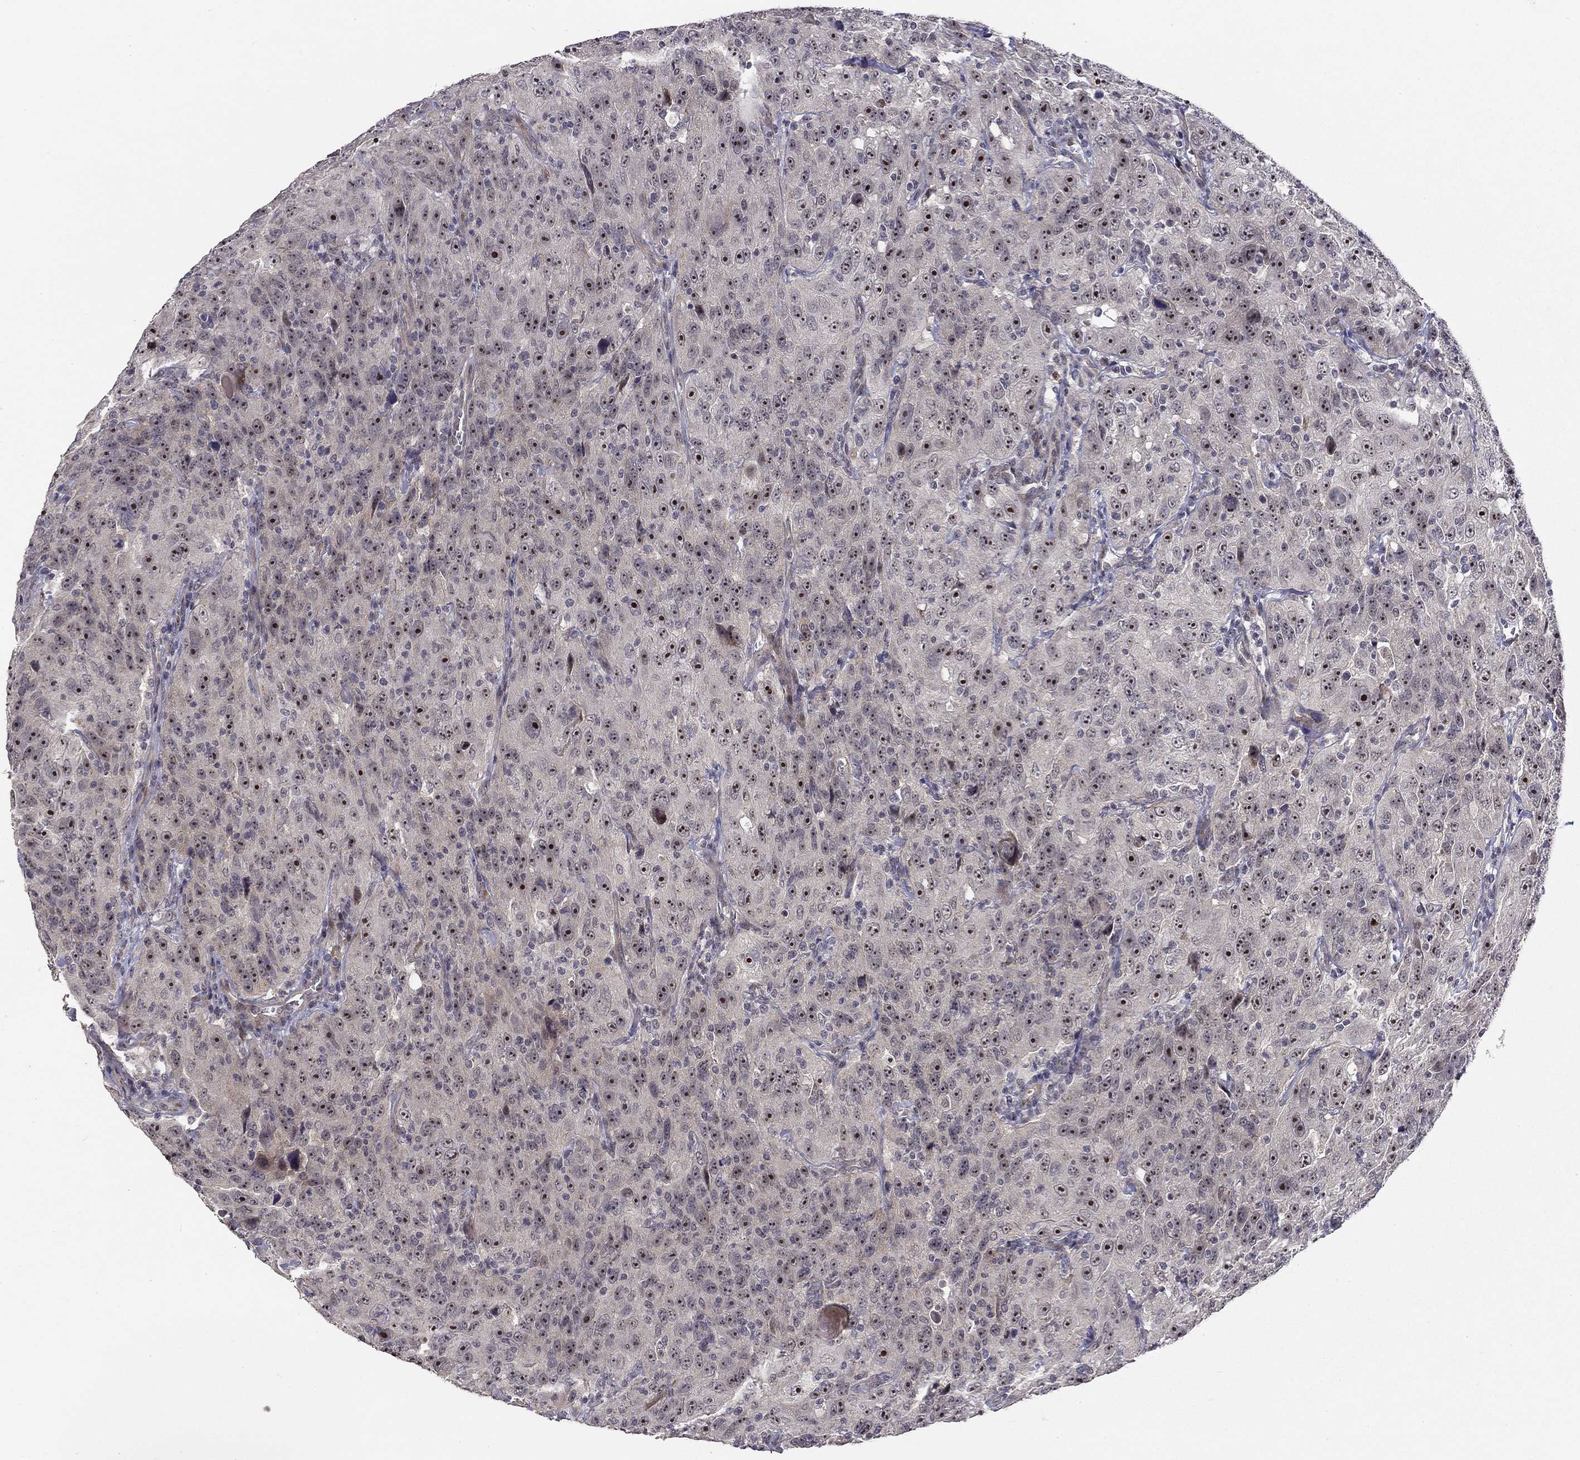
{"staining": {"intensity": "strong", "quantity": ">75%", "location": "nuclear"}, "tissue": "urothelial cancer", "cell_type": "Tumor cells", "image_type": "cancer", "snomed": [{"axis": "morphology", "description": "Urothelial carcinoma, NOS"}, {"axis": "morphology", "description": "Urothelial carcinoma, High grade"}, {"axis": "topography", "description": "Urinary bladder"}], "caption": "A photomicrograph of human urothelial cancer stained for a protein displays strong nuclear brown staining in tumor cells.", "gene": "STXBP6", "patient": {"sex": "female", "age": 73}}